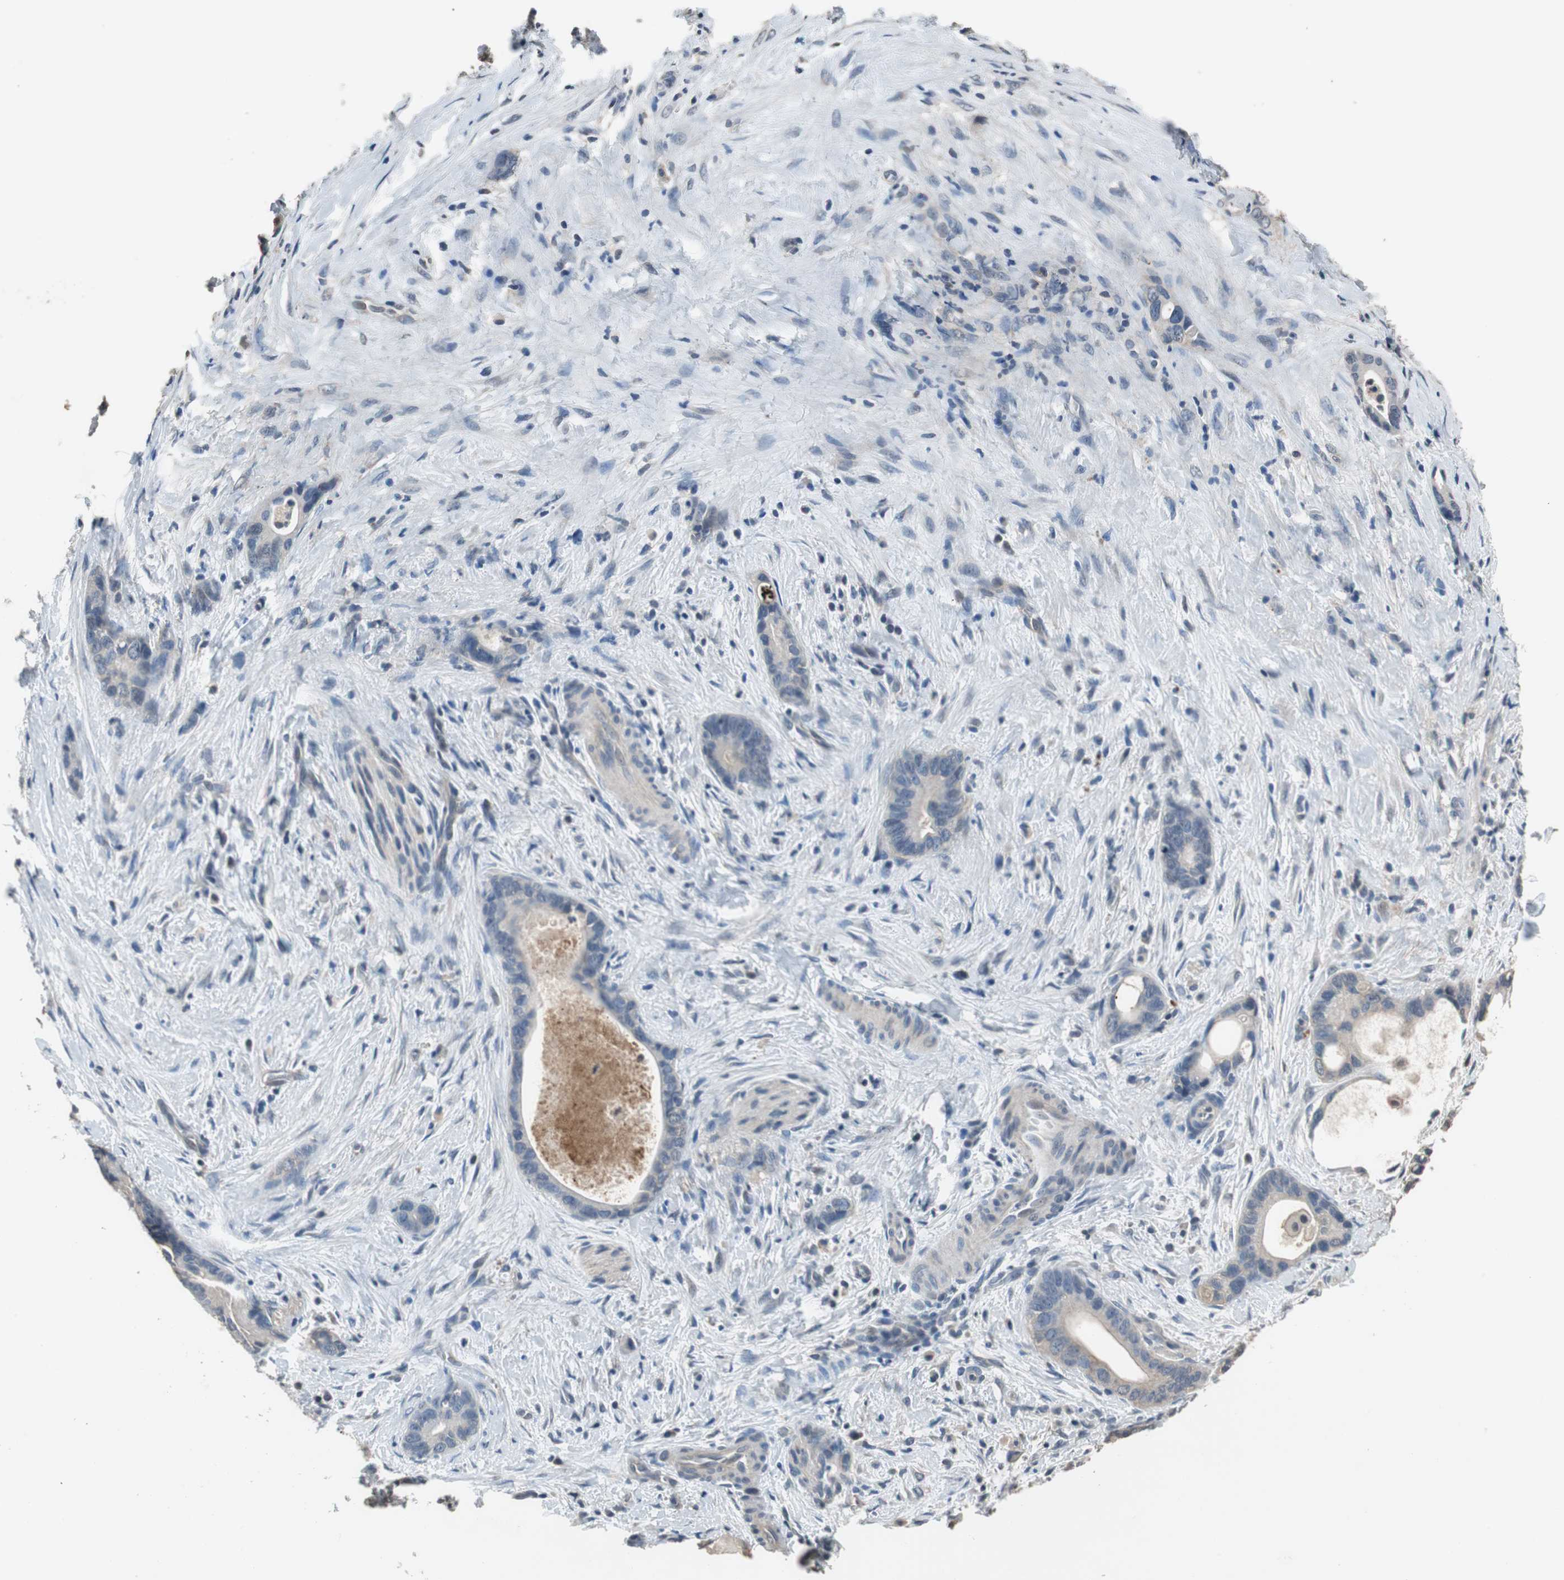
{"staining": {"intensity": "weak", "quantity": "<25%", "location": "cytoplasmic/membranous"}, "tissue": "liver cancer", "cell_type": "Tumor cells", "image_type": "cancer", "snomed": [{"axis": "morphology", "description": "Cholangiocarcinoma"}, {"axis": "topography", "description": "Liver"}], "caption": "Tumor cells are negative for protein expression in human liver cancer (cholangiocarcinoma).", "gene": "PI4KB", "patient": {"sex": "female", "age": 55}}